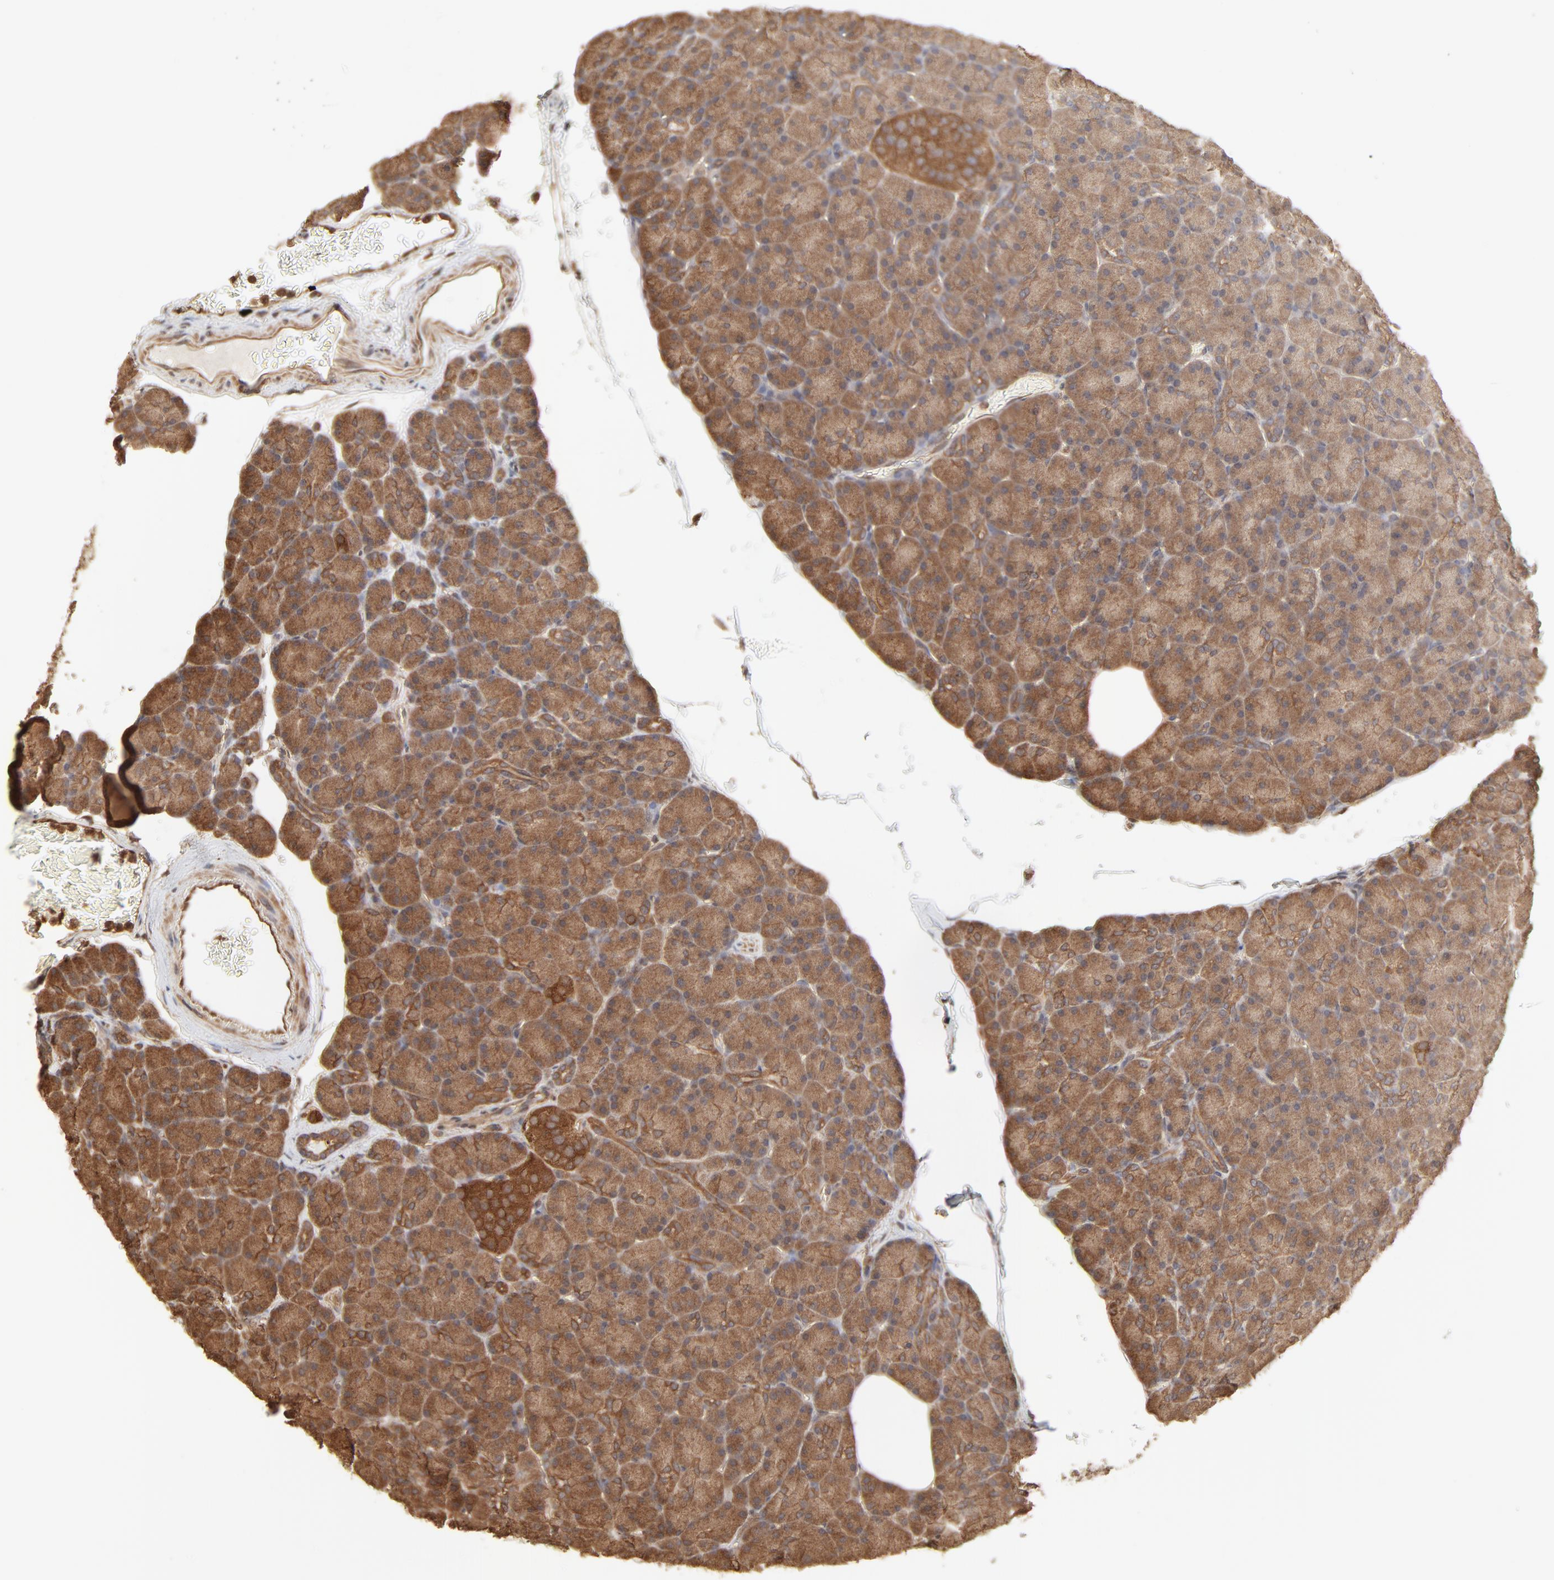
{"staining": {"intensity": "moderate", "quantity": ">75%", "location": "cytoplasmic/membranous"}, "tissue": "pancreas", "cell_type": "Exocrine glandular cells", "image_type": "normal", "snomed": [{"axis": "morphology", "description": "Normal tissue, NOS"}, {"axis": "topography", "description": "Pancreas"}], "caption": "DAB (3,3'-diaminobenzidine) immunohistochemical staining of benign human pancreas displays moderate cytoplasmic/membranous protein expression in about >75% of exocrine glandular cells. (DAB = brown stain, brightfield microscopy at high magnification).", "gene": "PPP2CA", "patient": {"sex": "female", "age": 43}}